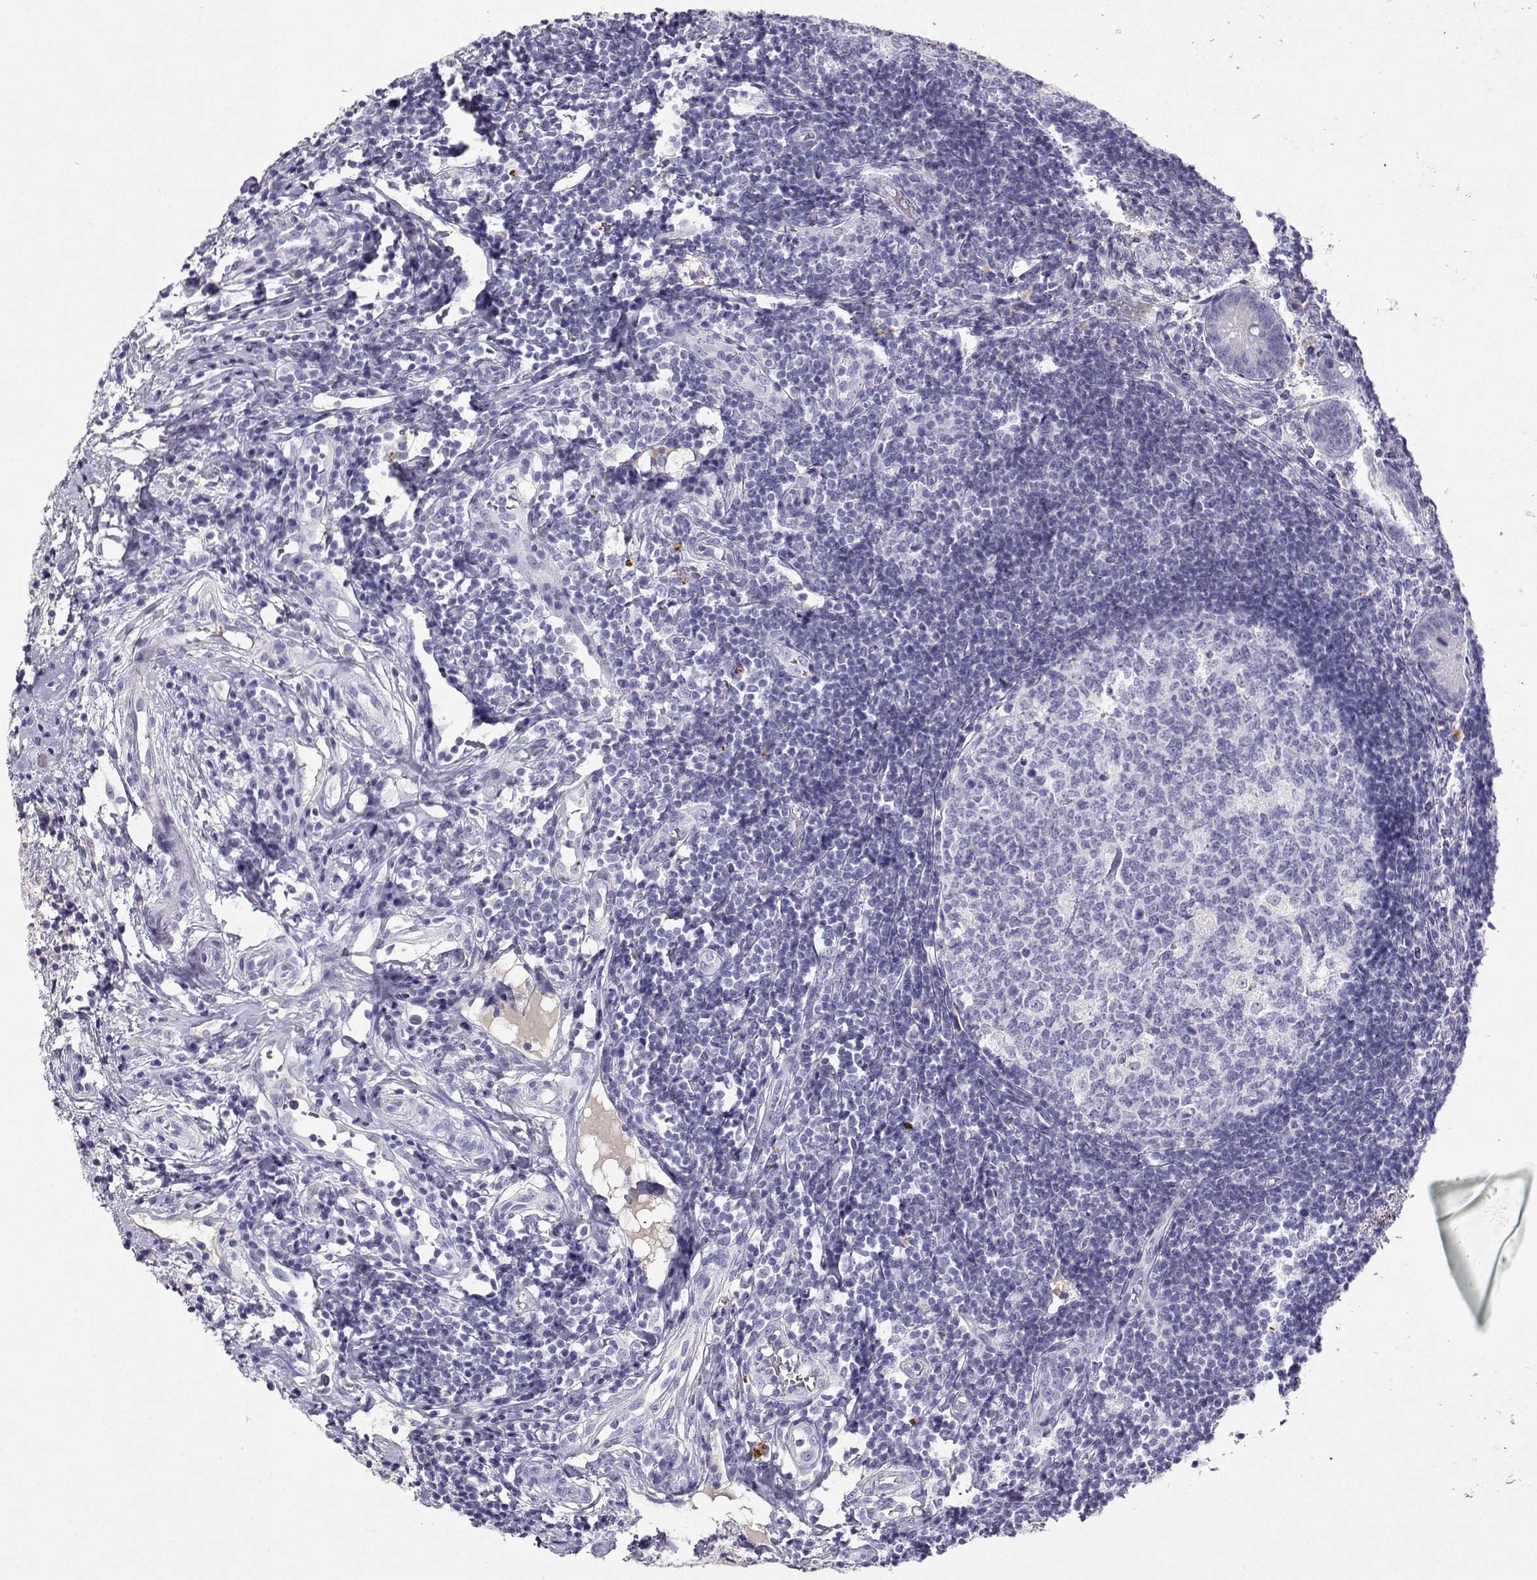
{"staining": {"intensity": "negative", "quantity": "none", "location": "none"}, "tissue": "appendix", "cell_type": "Glandular cells", "image_type": "normal", "snomed": [{"axis": "morphology", "description": "Normal tissue, NOS"}, {"axis": "morphology", "description": "Inflammation, NOS"}, {"axis": "topography", "description": "Appendix"}], "caption": "Human appendix stained for a protein using IHC displays no expression in glandular cells.", "gene": "GRIK4", "patient": {"sex": "male", "age": 16}}